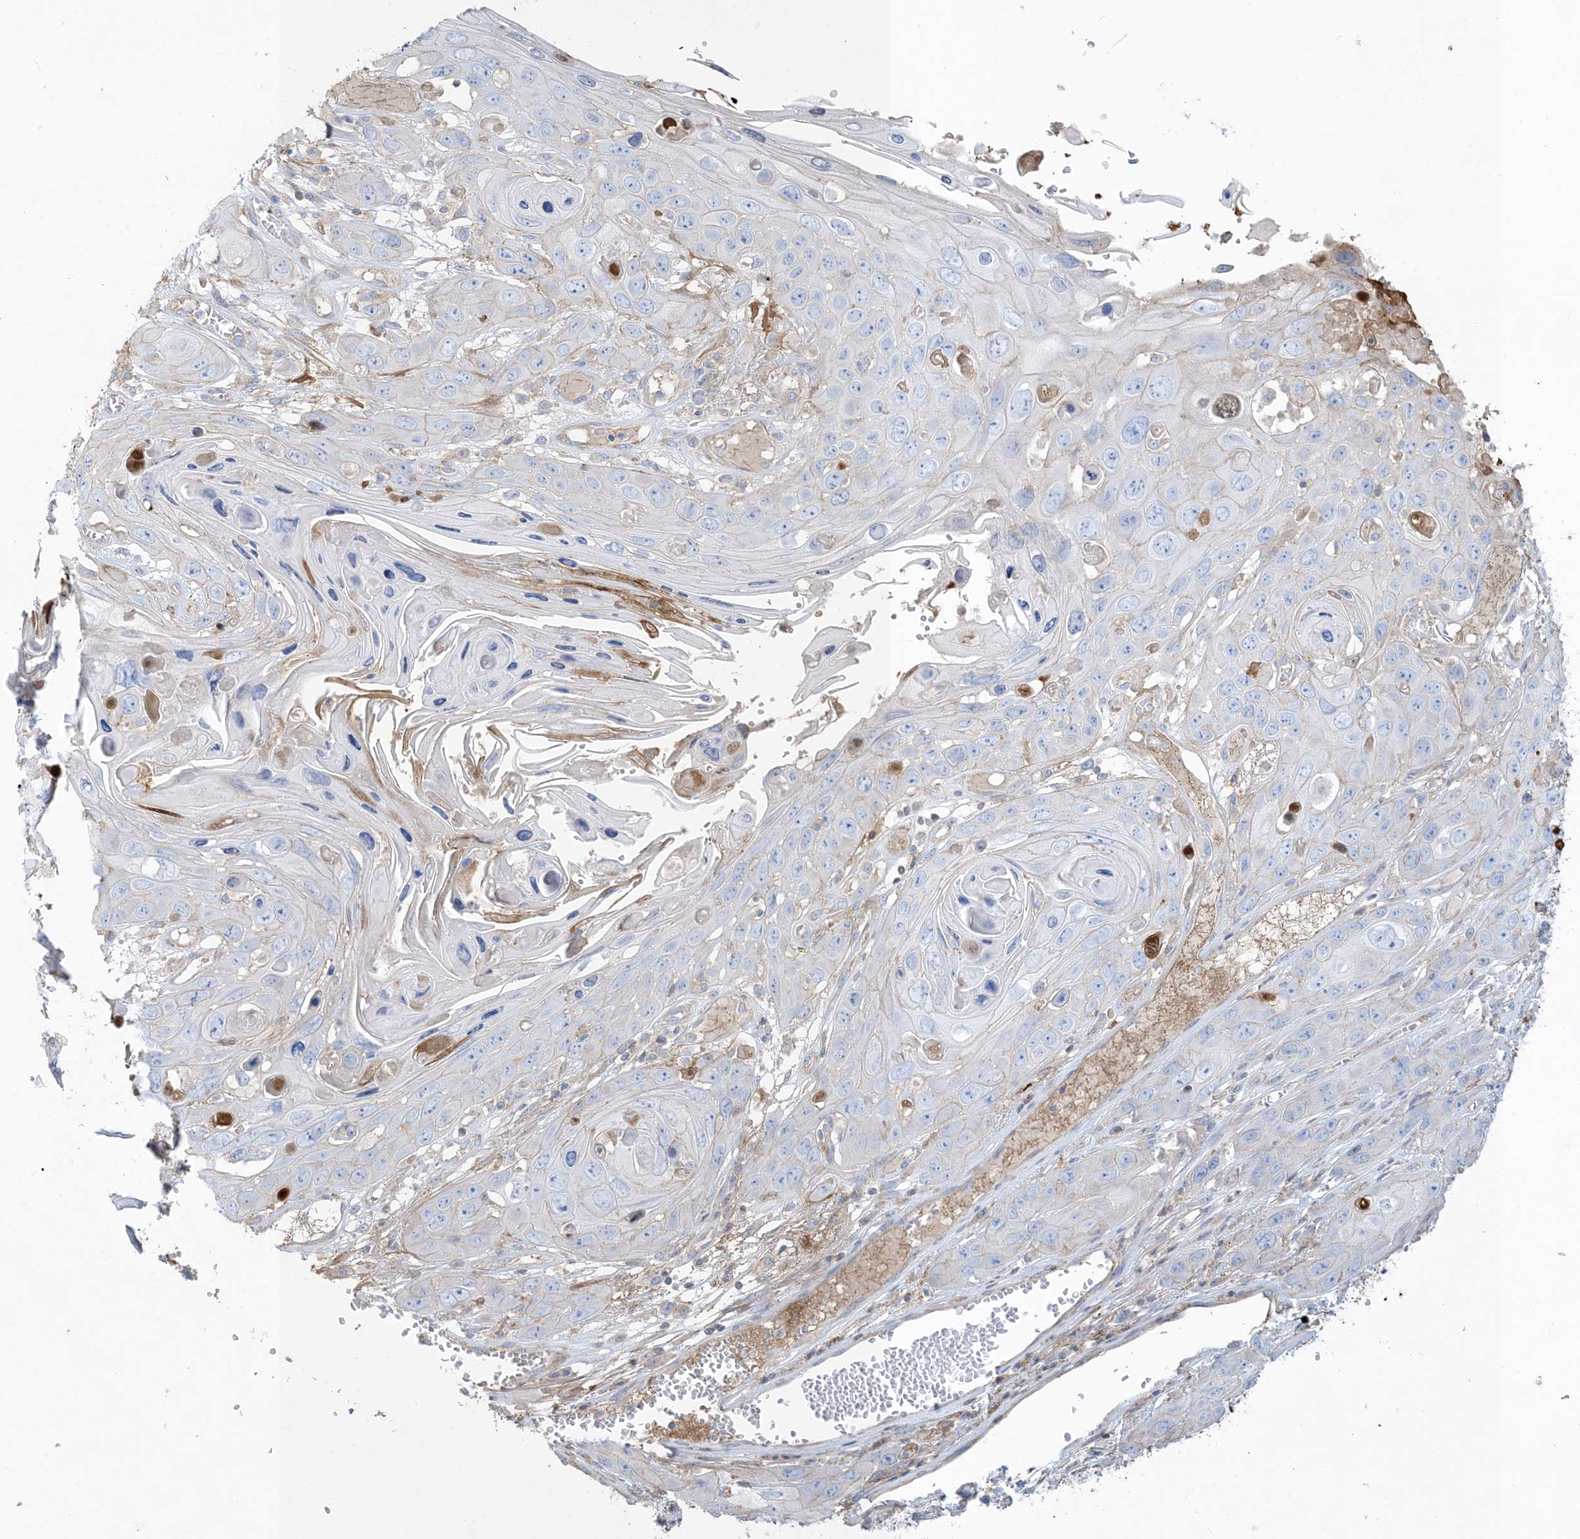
{"staining": {"intensity": "negative", "quantity": "none", "location": "none"}, "tissue": "skin cancer", "cell_type": "Tumor cells", "image_type": "cancer", "snomed": [{"axis": "morphology", "description": "Squamous cell carcinoma, NOS"}, {"axis": "topography", "description": "Skin"}], "caption": "DAB (3,3'-diaminobenzidine) immunohistochemical staining of human skin cancer exhibits no significant staining in tumor cells.", "gene": "GTF3C2", "patient": {"sex": "male", "age": 55}}